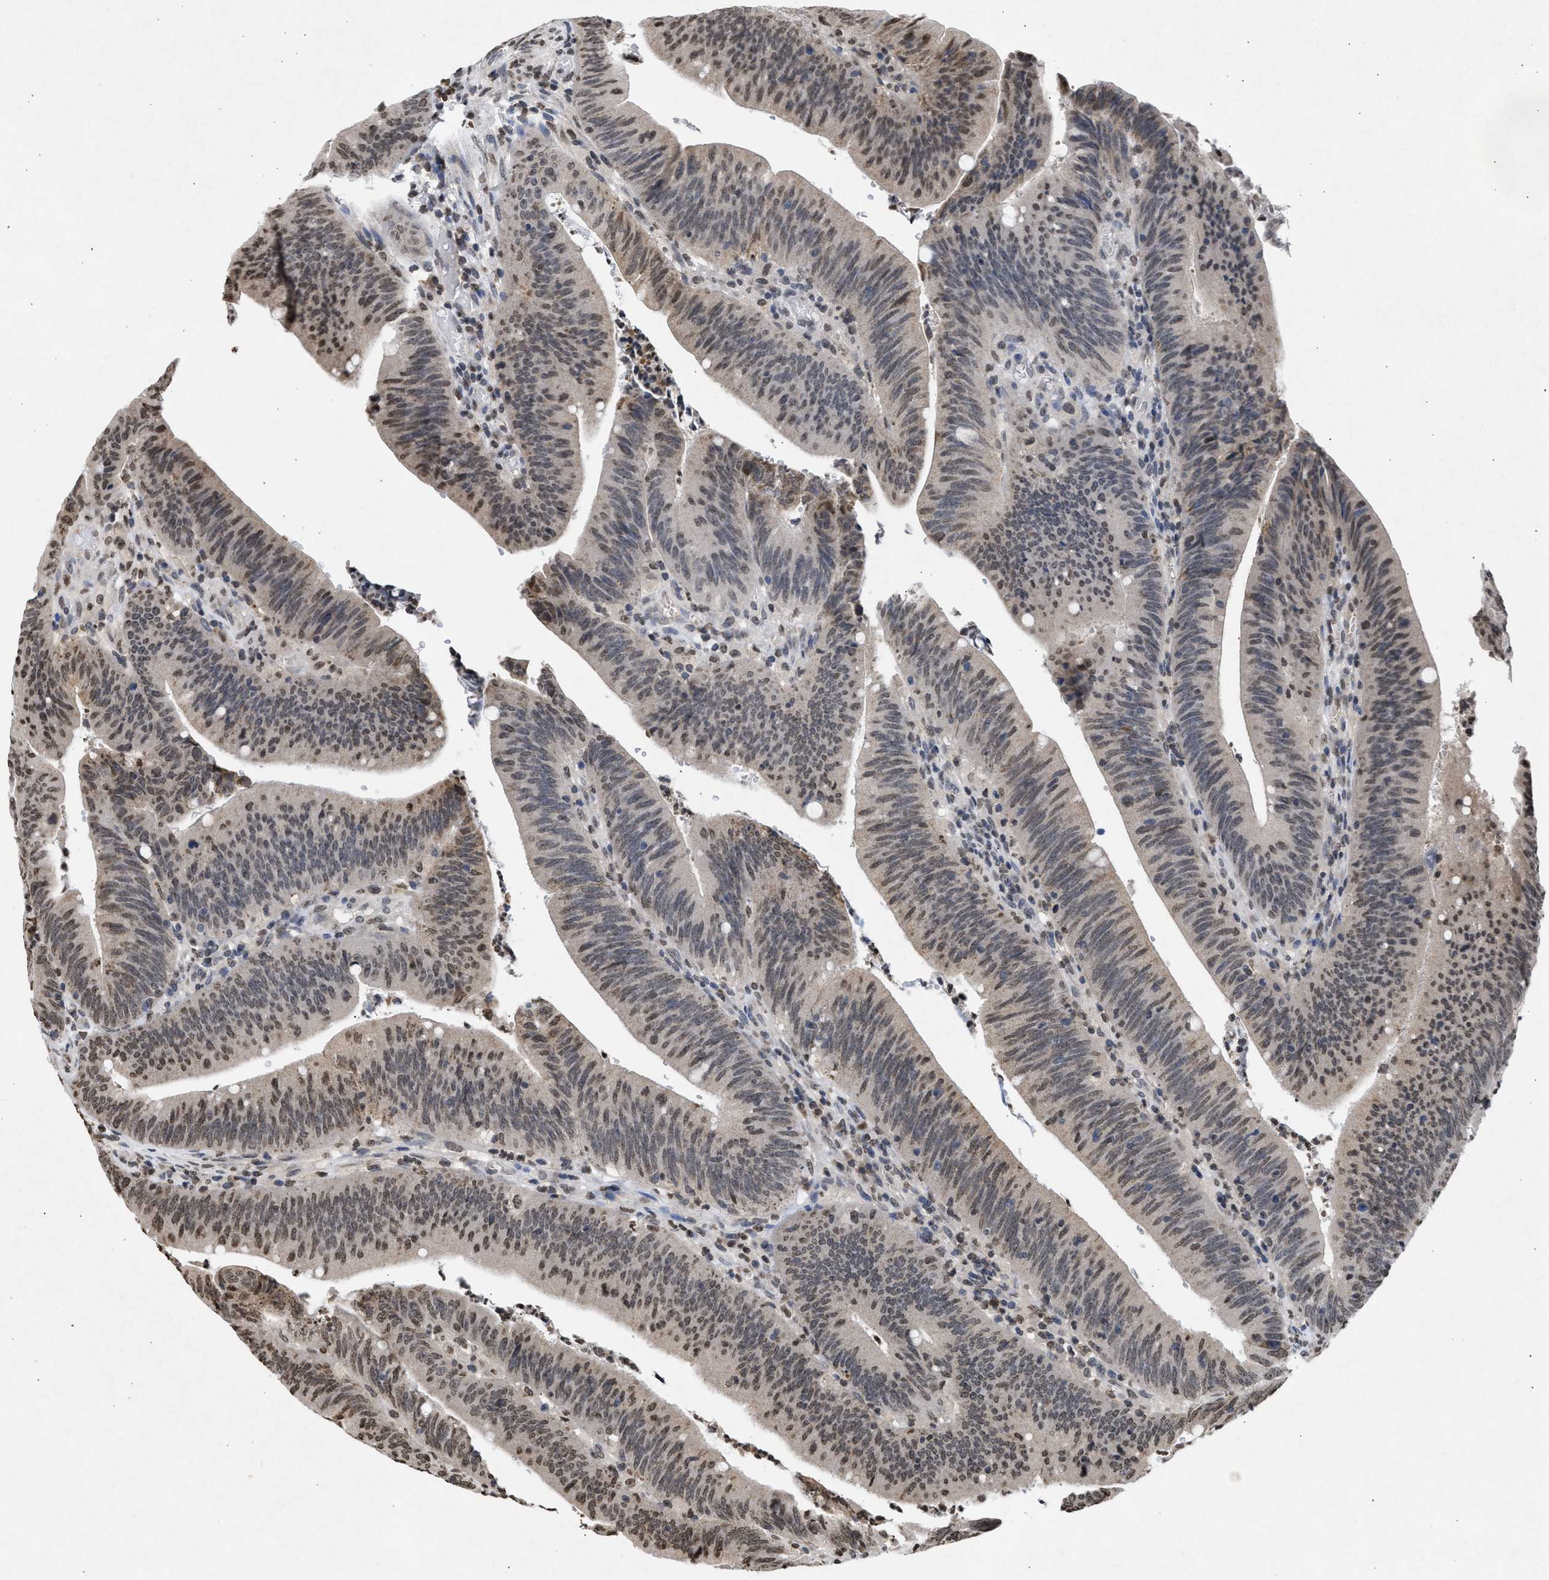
{"staining": {"intensity": "weak", "quantity": "25%-75%", "location": "nuclear"}, "tissue": "colorectal cancer", "cell_type": "Tumor cells", "image_type": "cancer", "snomed": [{"axis": "morphology", "description": "Normal tissue, NOS"}, {"axis": "morphology", "description": "Adenocarcinoma, NOS"}, {"axis": "topography", "description": "Rectum"}], "caption": "Immunohistochemical staining of human adenocarcinoma (colorectal) shows low levels of weak nuclear positivity in approximately 25%-75% of tumor cells.", "gene": "NUP35", "patient": {"sex": "female", "age": 66}}